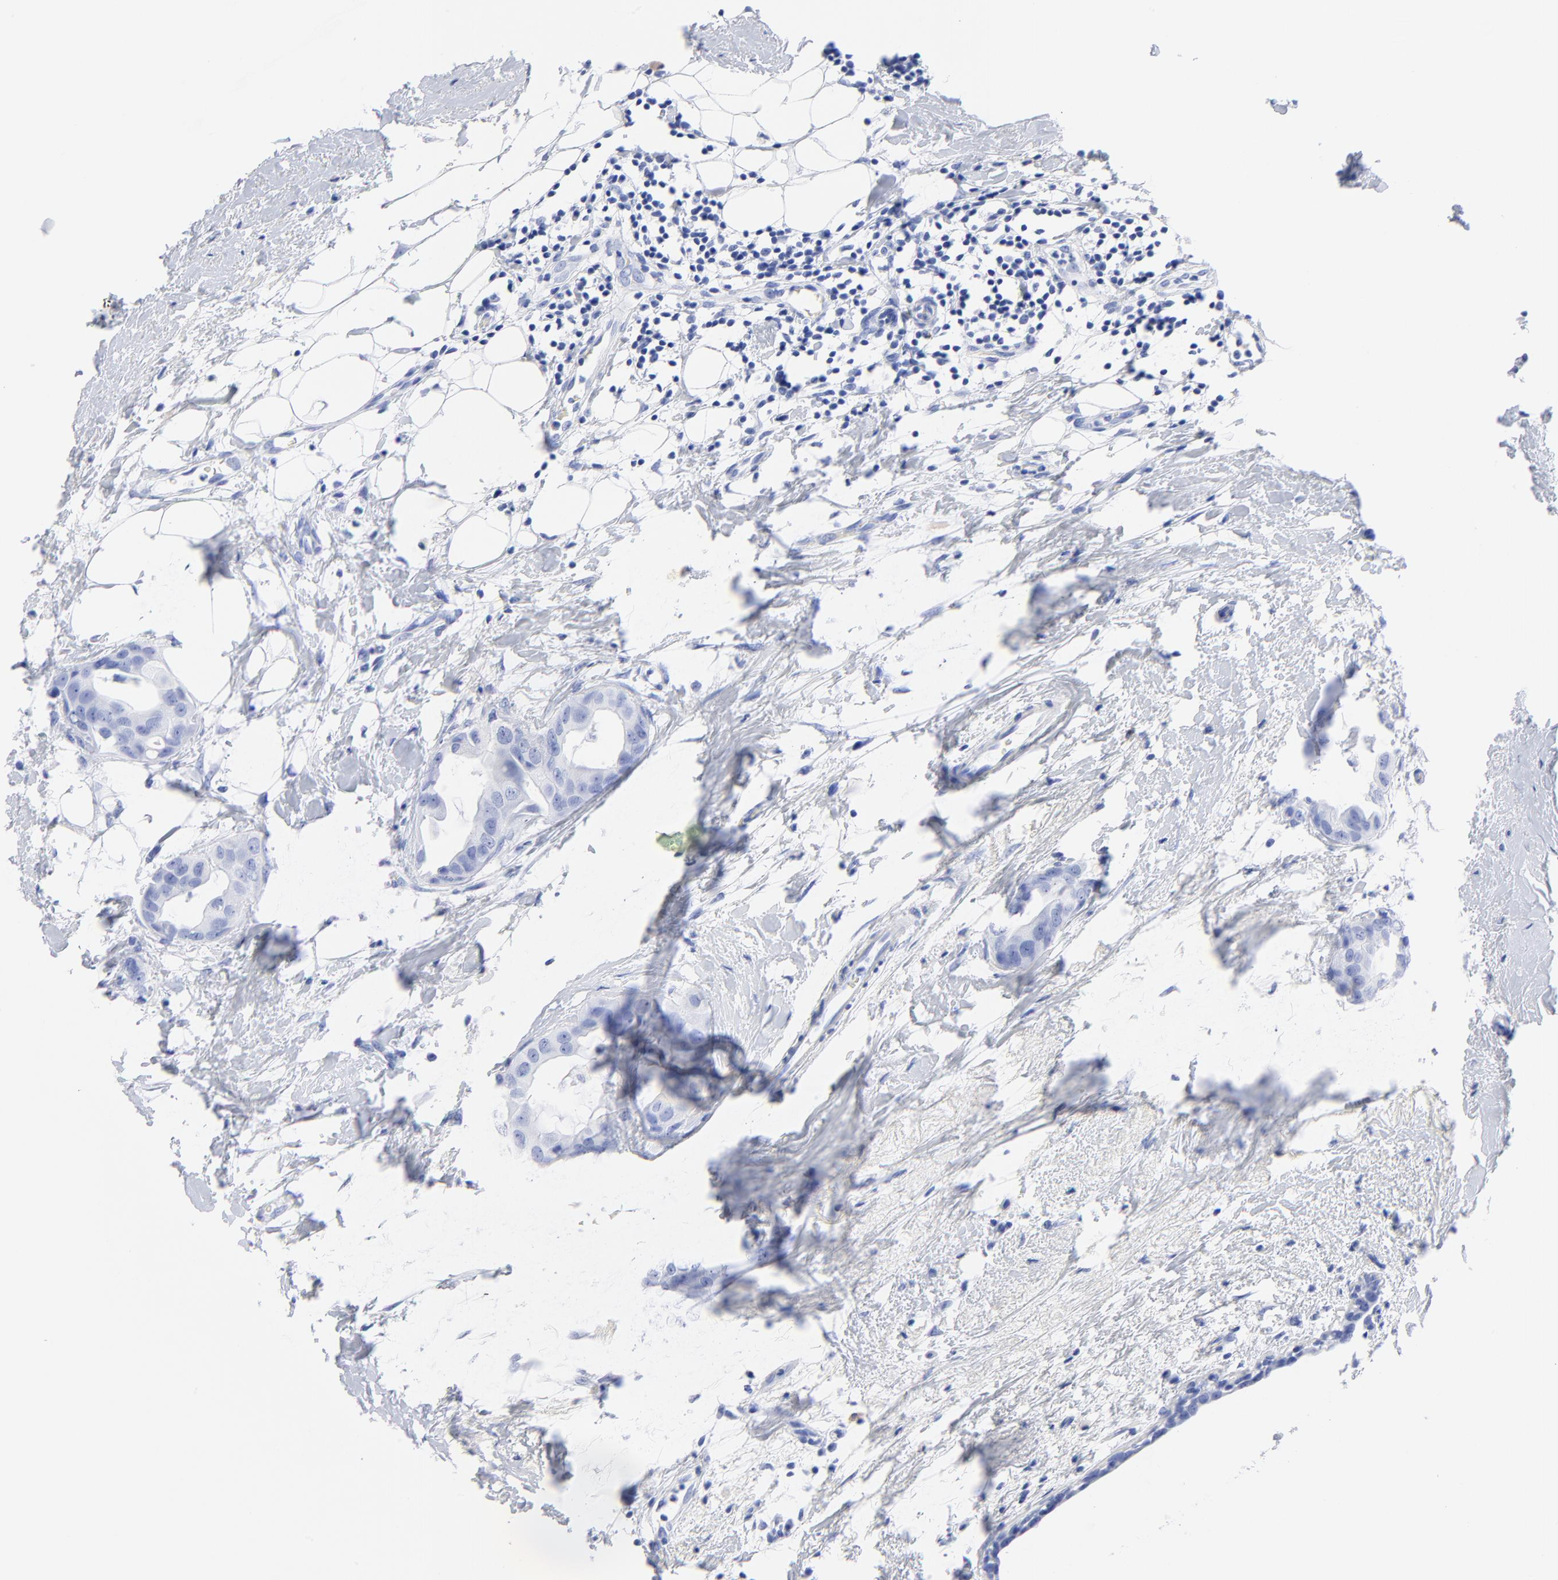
{"staining": {"intensity": "negative", "quantity": "none", "location": "none"}, "tissue": "breast cancer", "cell_type": "Tumor cells", "image_type": "cancer", "snomed": [{"axis": "morphology", "description": "Duct carcinoma"}, {"axis": "topography", "description": "Breast"}], "caption": "This photomicrograph is of breast intraductal carcinoma stained with immunohistochemistry to label a protein in brown with the nuclei are counter-stained blue. There is no positivity in tumor cells.", "gene": "CPVL", "patient": {"sex": "female", "age": 40}}